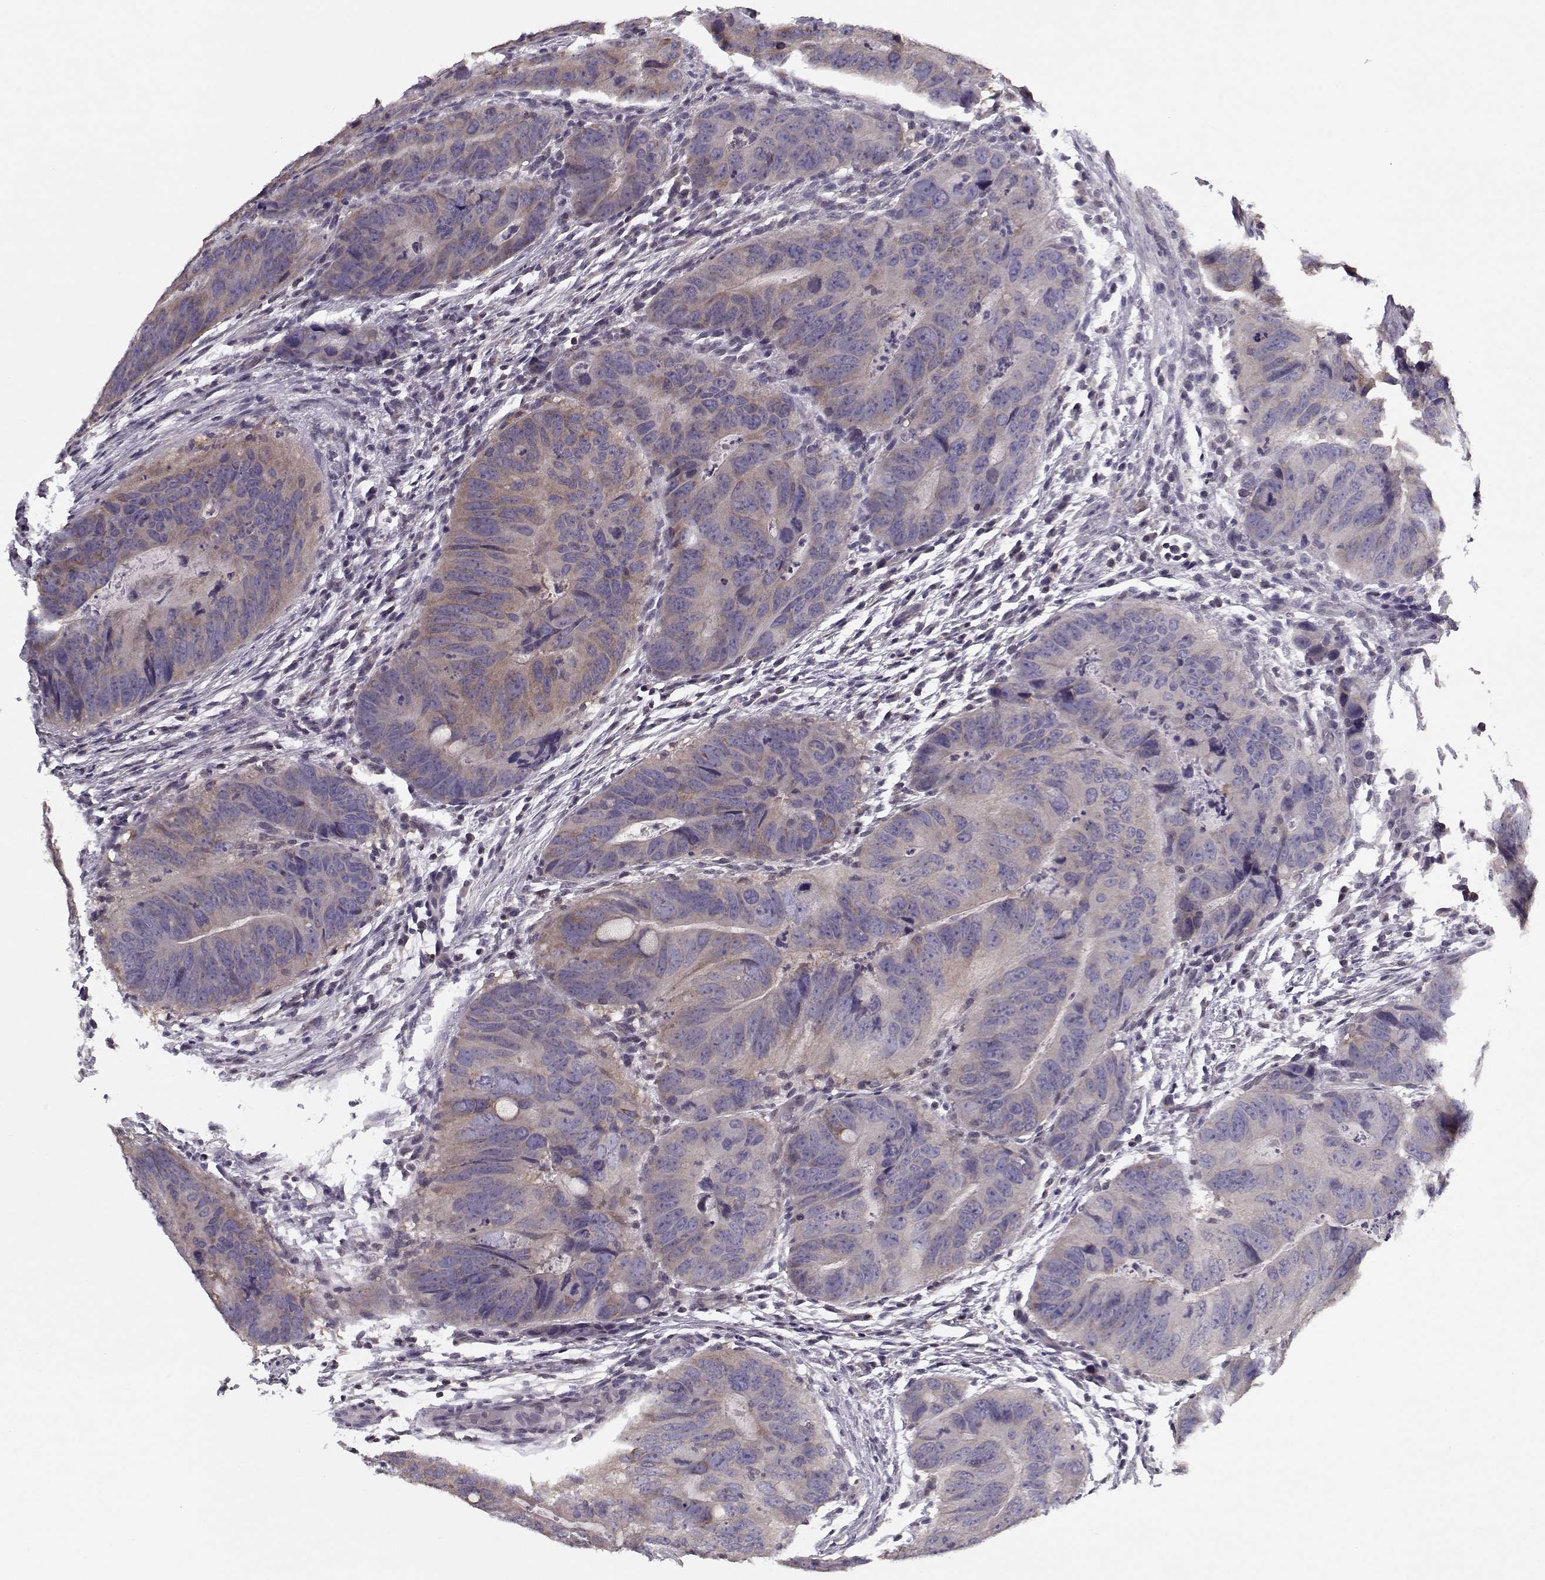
{"staining": {"intensity": "weak", "quantity": "<25%", "location": "cytoplasmic/membranous"}, "tissue": "colorectal cancer", "cell_type": "Tumor cells", "image_type": "cancer", "snomed": [{"axis": "morphology", "description": "Adenocarcinoma, NOS"}, {"axis": "topography", "description": "Colon"}], "caption": "Tumor cells are negative for protein expression in human colorectal adenocarcinoma.", "gene": "TESPA1", "patient": {"sex": "male", "age": 79}}